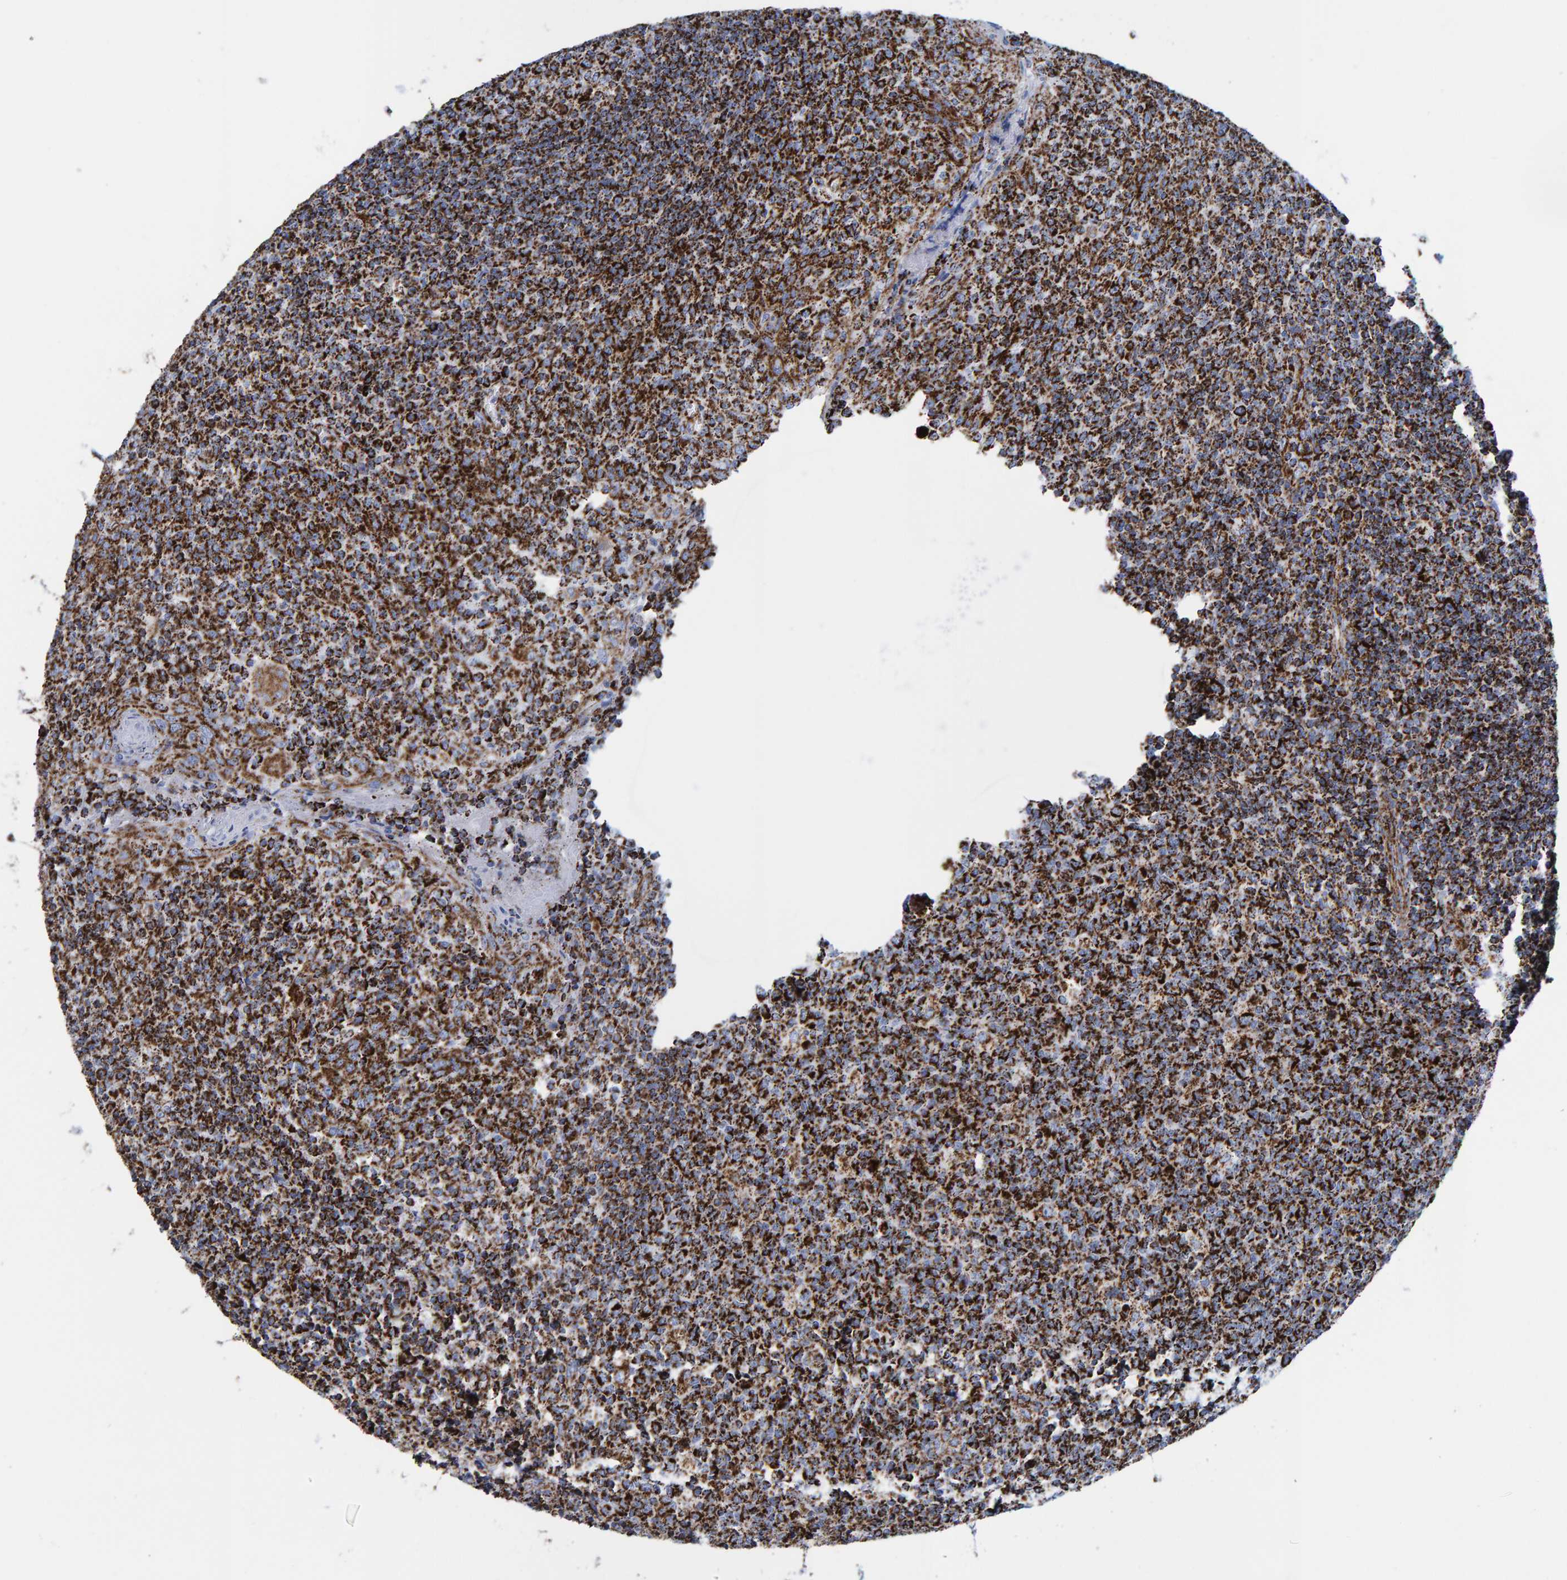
{"staining": {"intensity": "strong", "quantity": ">75%", "location": "cytoplasmic/membranous"}, "tissue": "tonsil", "cell_type": "Germinal center cells", "image_type": "normal", "snomed": [{"axis": "morphology", "description": "Normal tissue, NOS"}, {"axis": "topography", "description": "Tonsil"}], "caption": "IHC micrograph of normal tonsil: tonsil stained using immunohistochemistry (IHC) shows high levels of strong protein expression localized specifically in the cytoplasmic/membranous of germinal center cells, appearing as a cytoplasmic/membranous brown color.", "gene": "ENSG00000262660", "patient": {"sex": "female", "age": 19}}